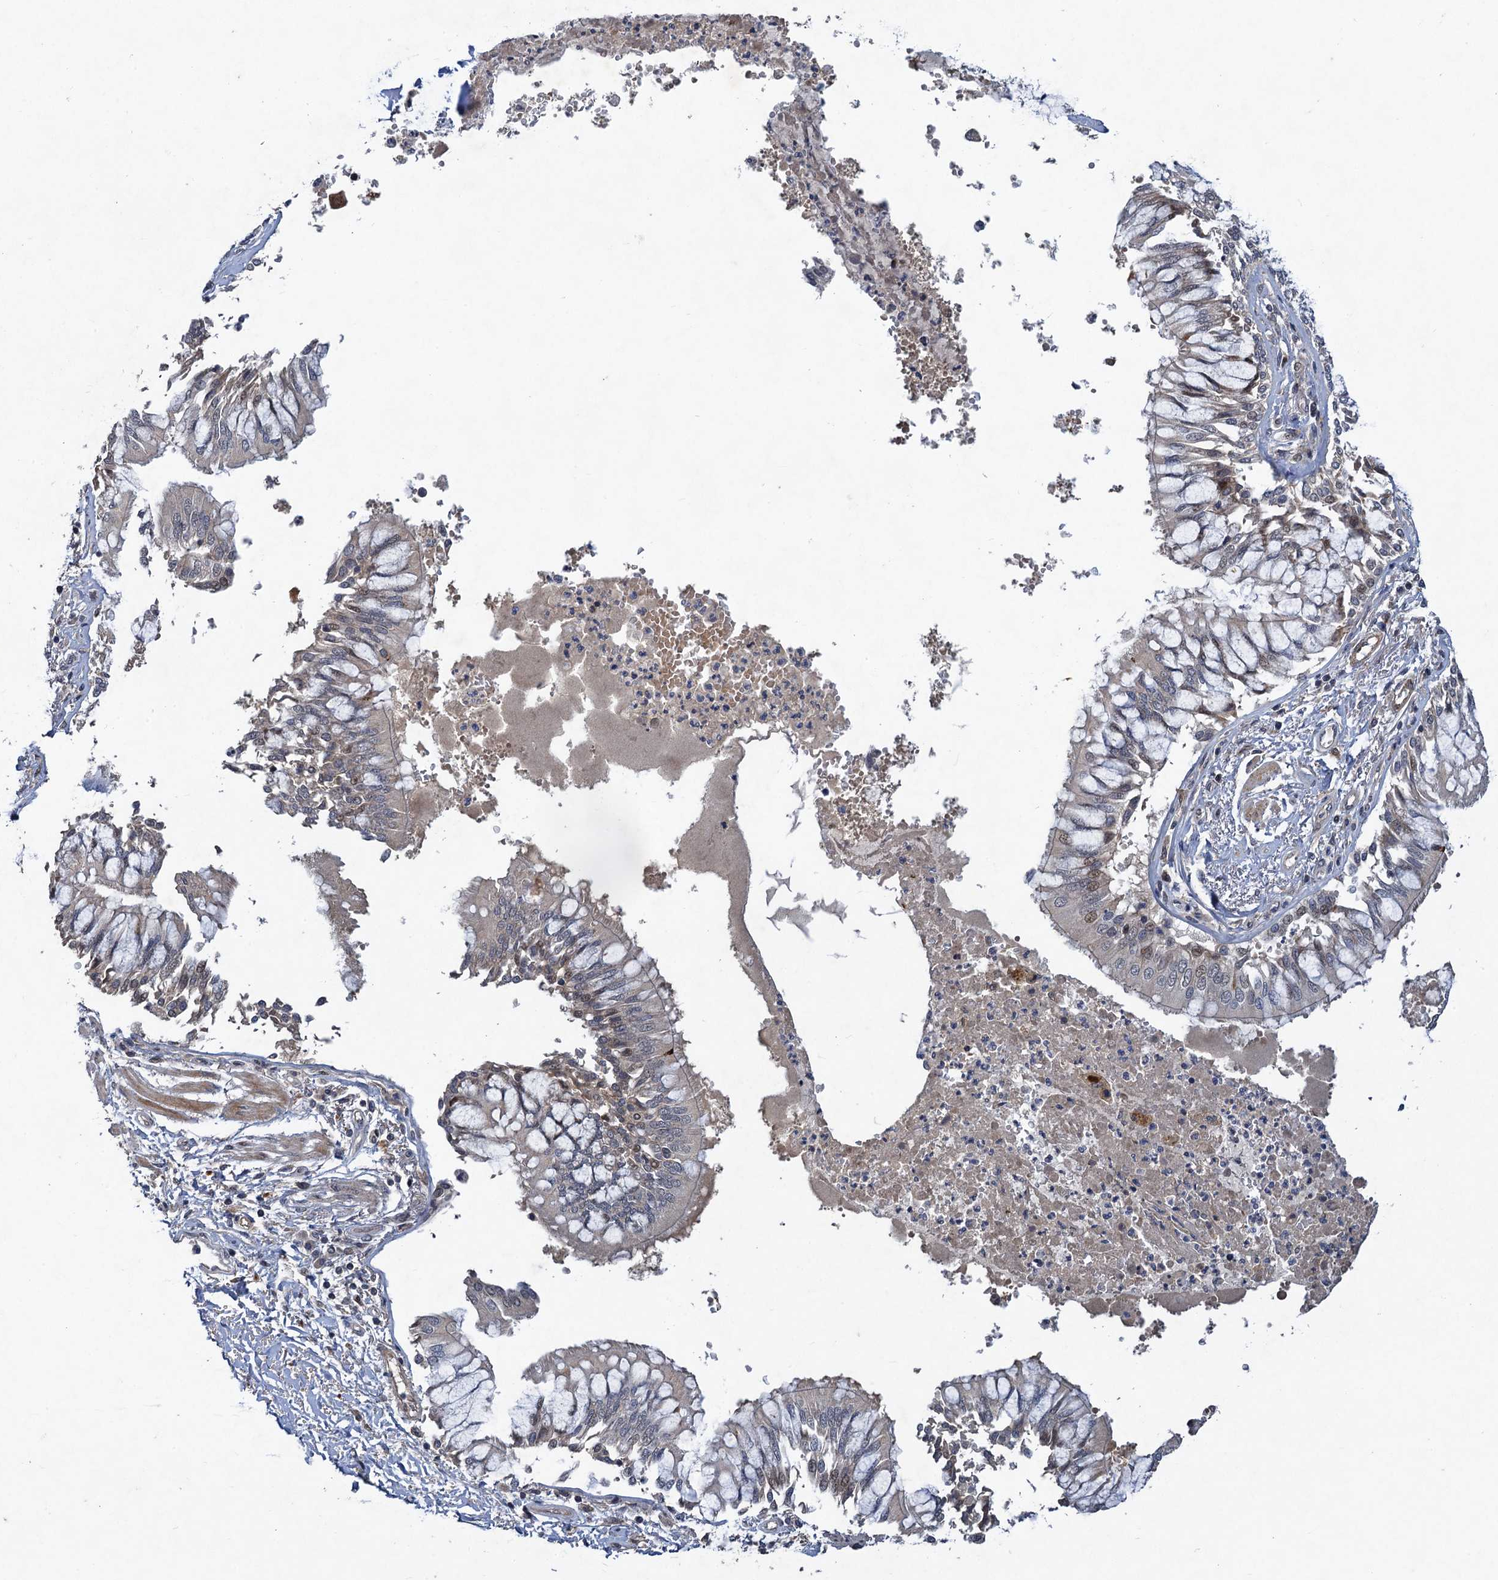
{"staining": {"intensity": "moderate", "quantity": "25%-75%", "location": "cytoplasmic/membranous,nuclear"}, "tissue": "bronchus", "cell_type": "Respiratory epithelial cells", "image_type": "normal", "snomed": [{"axis": "morphology", "description": "Normal tissue, NOS"}, {"axis": "topography", "description": "Cartilage tissue"}, {"axis": "topography", "description": "Bronchus"}, {"axis": "topography", "description": "Lung"}], "caption": "Human bronchus stained for a protein (brown) demonstrates moderate cytoplasmic/membranous,nuclear positive expression in about 25%-75% of respiratory epithelial cells.", "gene": "NUDT22", "patient": {"sex": "female", "age": 49}}